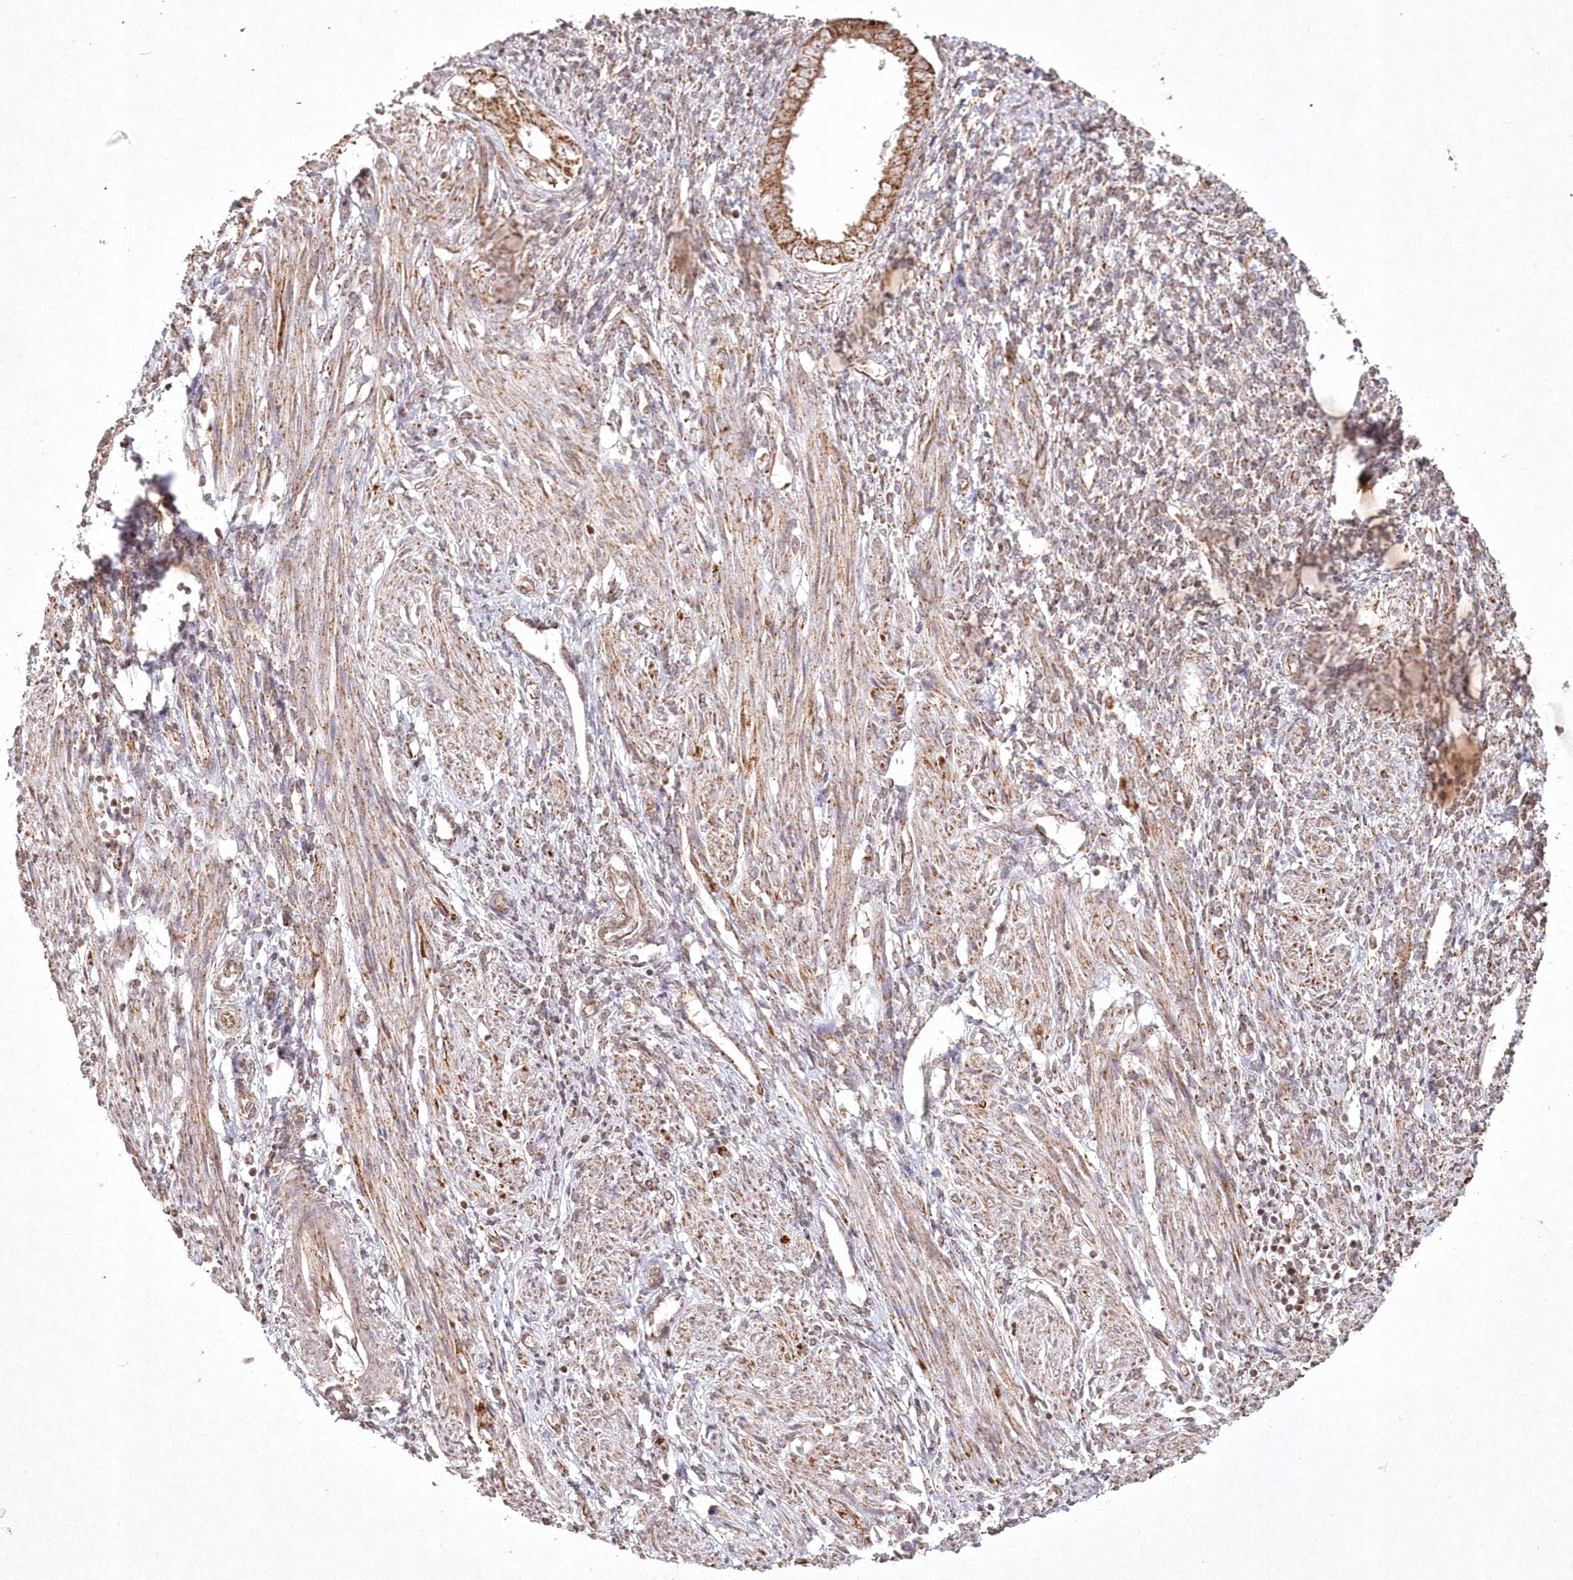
{"staining": {"intensity": "strong", "quantity": "25%-75%", "location": "cytoplasmic/membranous"}, "tissue": "endometrium", "cell_type": "Cells in endometrial stroma", "image_type": "normal", "snomed": [{"axis": "morphology", "description": "Normal tissue, NOS"}, {"axis": "topography", "description": "Endometrium"}], "caption": "A brown stain highlights strong cytoplasmic/membranous staining of a protein in cells in endometrial stroma of benign endometrium. (Stains: DAB (3,3'-diaminobenzidine) in brown, nuclei in blue, Microscopy: brightfield microscopy at high magnification).", "gene": "LRPPRC", "patient": {"sex": "female", "age": 66}}